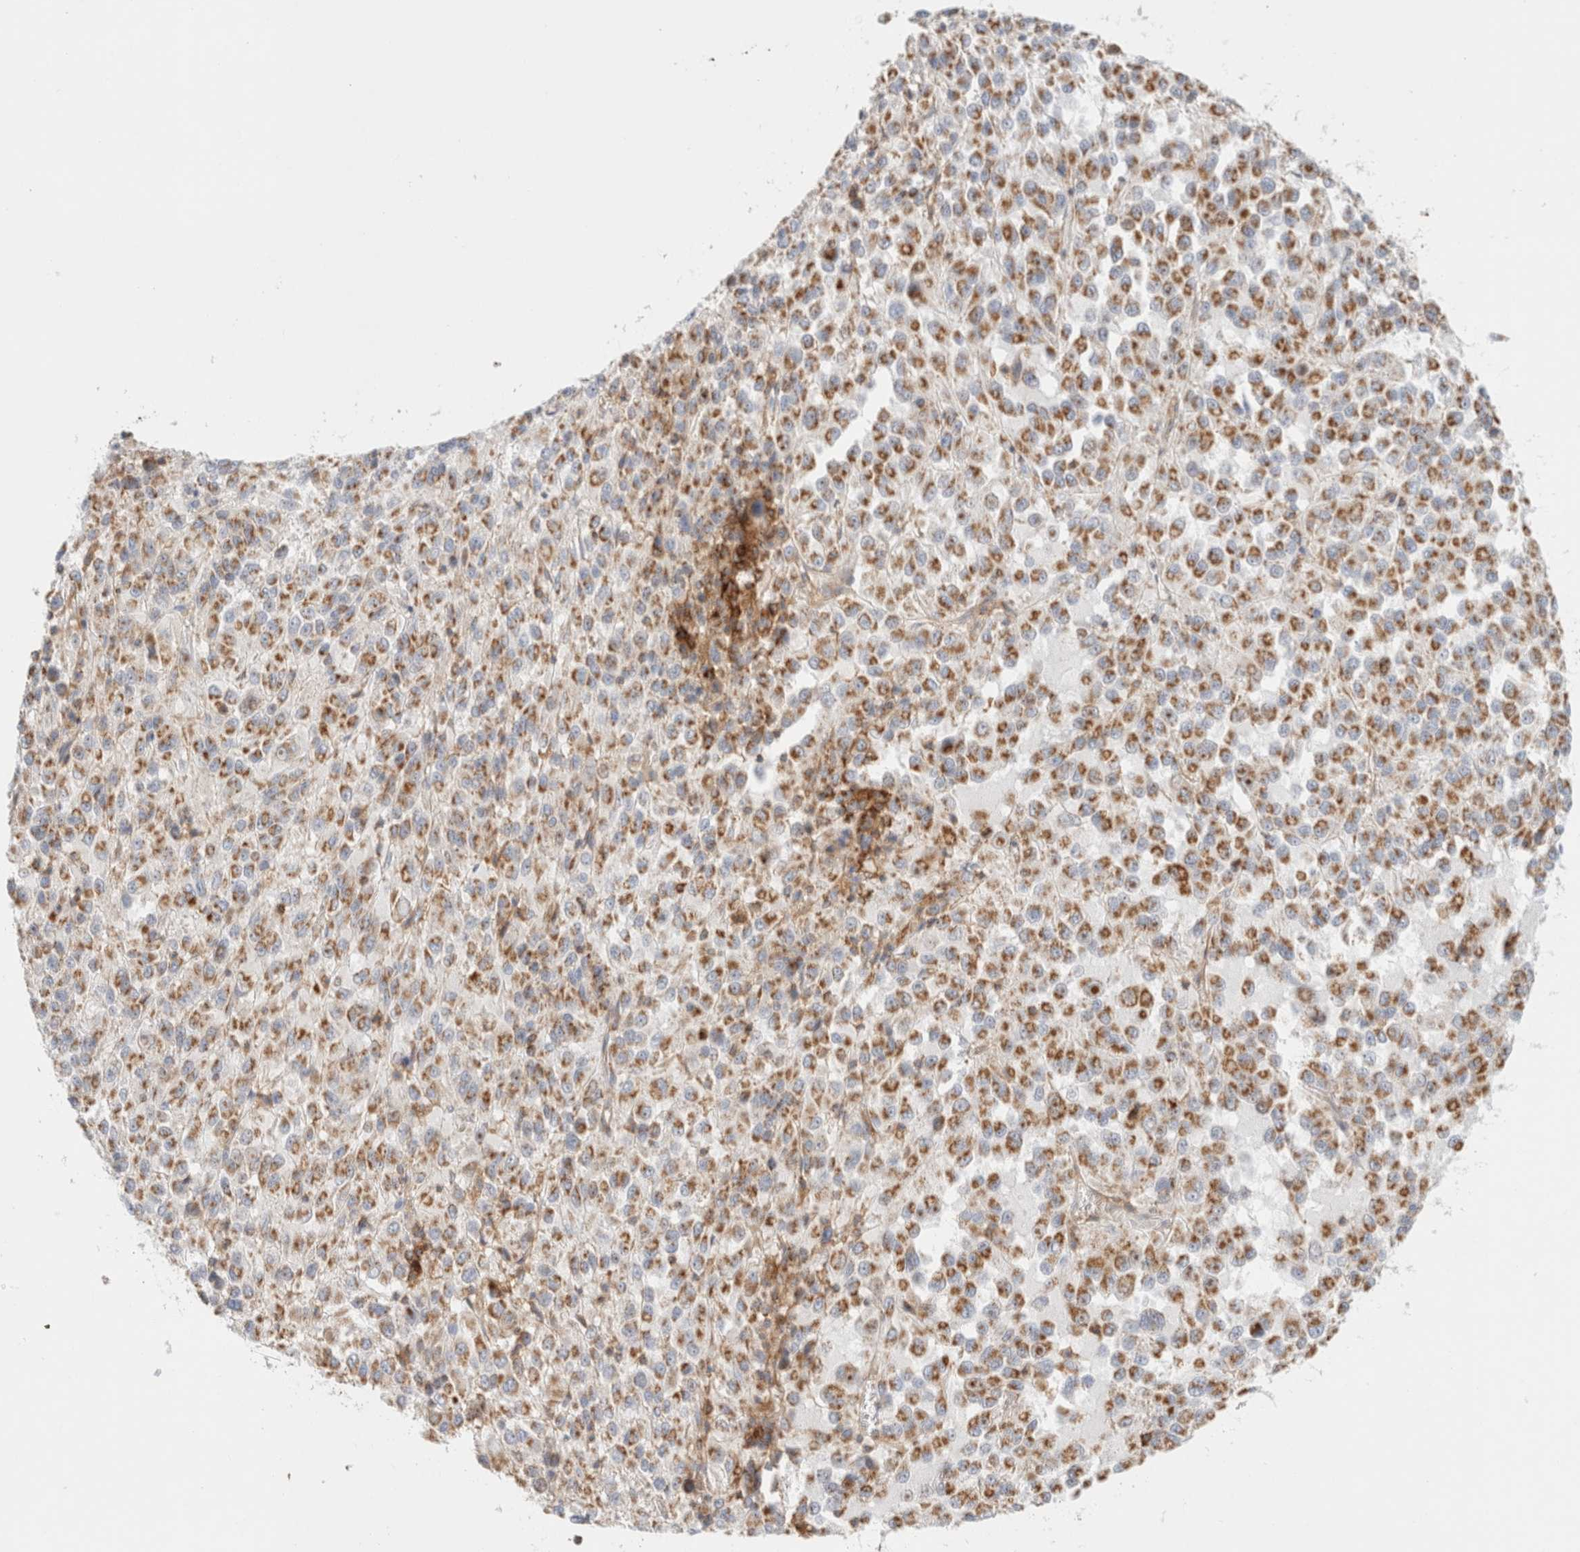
{"staining": {"intensity": "moderate", "quantity": ">75%", "location": "cytoplasmic/membranous"}, "tissue": "melanoma", "cell_type": "Tumor cells", "image_type": "cancer", "snomed": [{"axis": "morphology", "description": "Malignant melanoma, Metastatic site"}, {"axis": "topography", "description": "Lung"}], "caption": "Immunohistochemical staining of melanoma displays medium levels of moderate cytoplasmic/membranous protein positivity in approximately >75% of tumor cells.", "gene": "MRM3", "patient": {"sex": "male", "age": 64}}